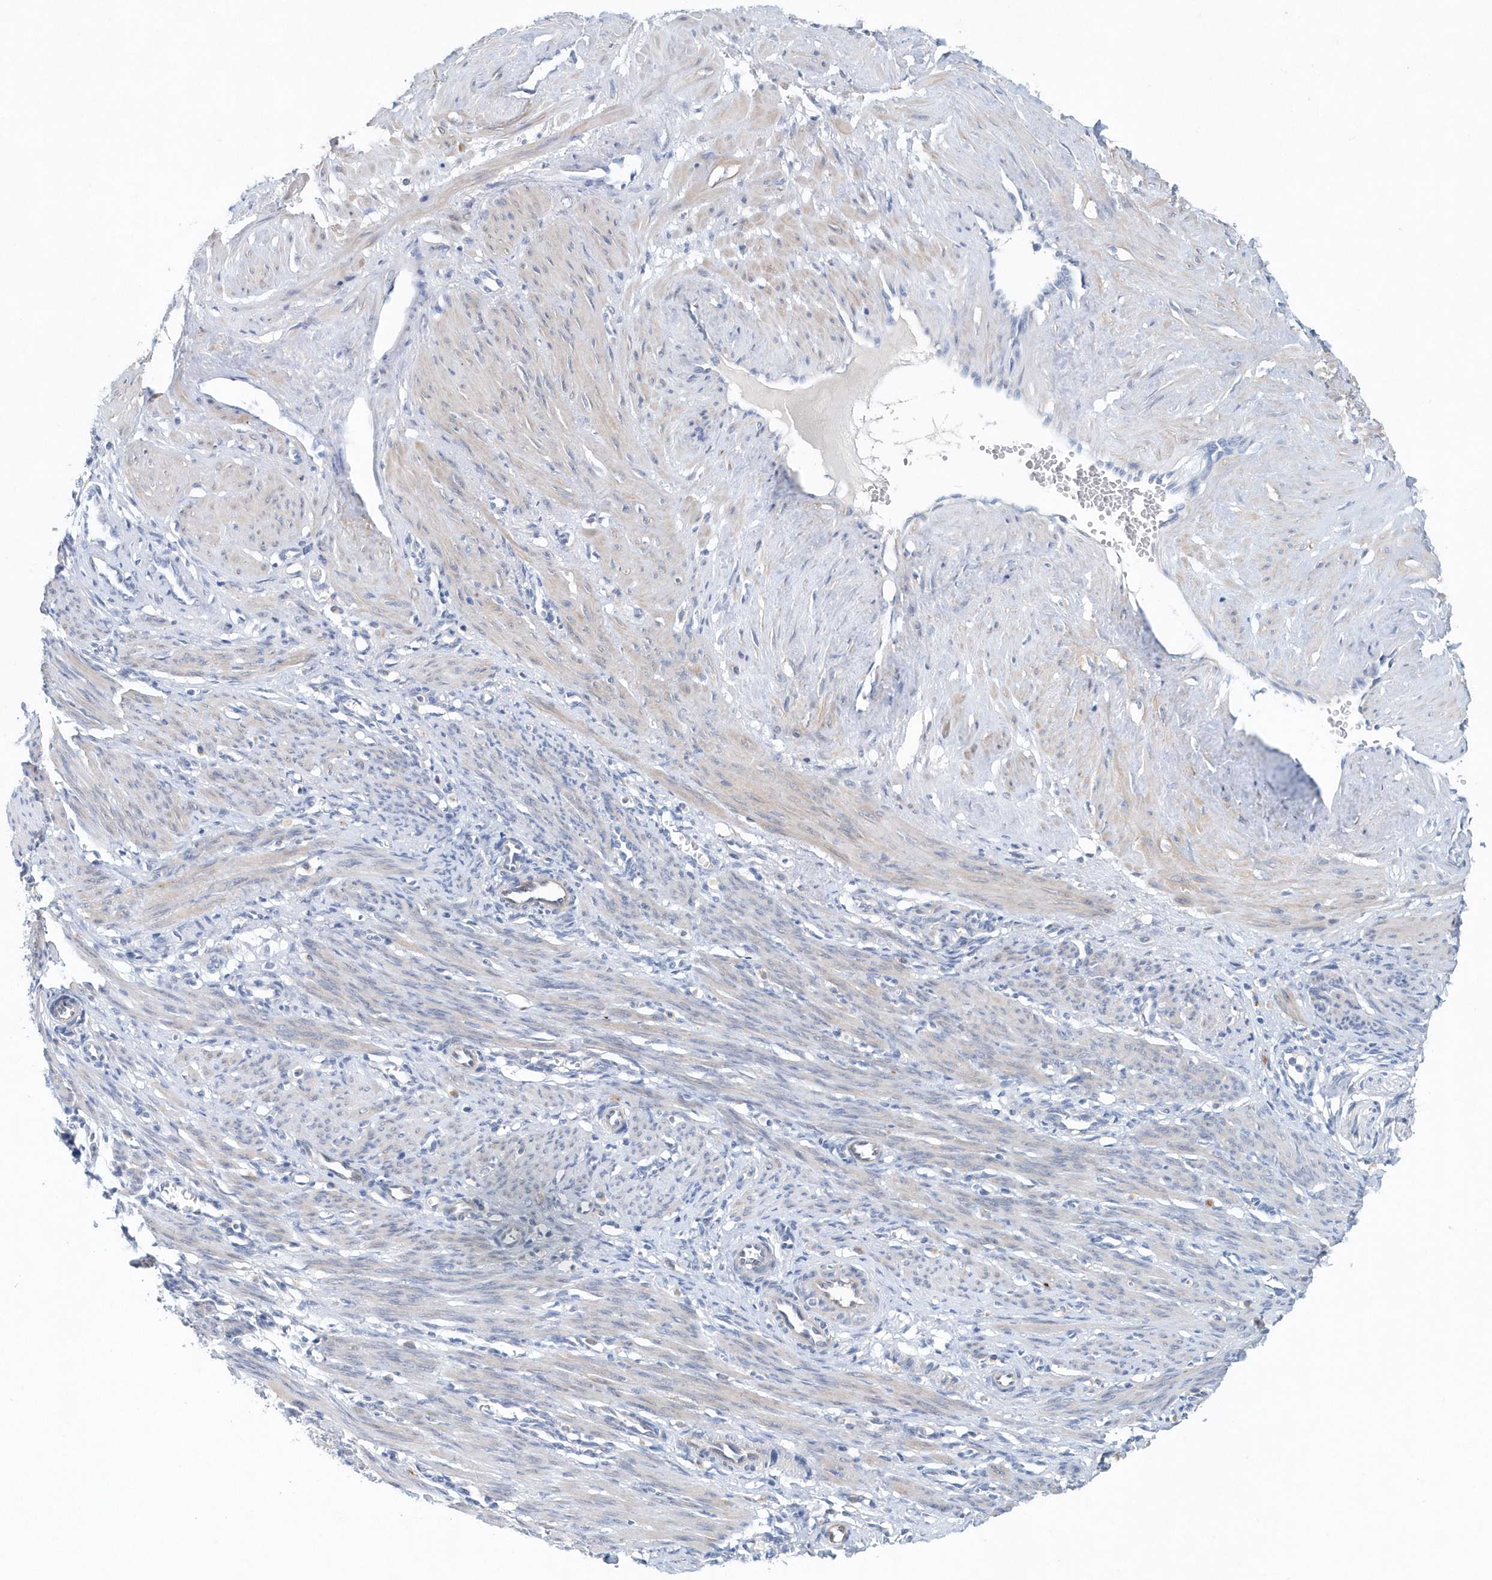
{"staining": {"intensity": "negative", "quantity": "none", "location": "none"}, "tissue": "smooth muscle", "cell_type": "Smooth muscle cells", "image_type": "normal", "snomed": [{"axis": "morphology", "description": "Normal tissue, NOS"}, {"axis": "topography", "description": "Endometrium"}], "caption": "DAB (3,3'-diaminobenzidine) immunohistochemical staining of unremarkable smooth muscle shows no significant positivity in smooth muscle cells.", "gene": "PFN2", "patient": {"sex": "female", "age": 33}}